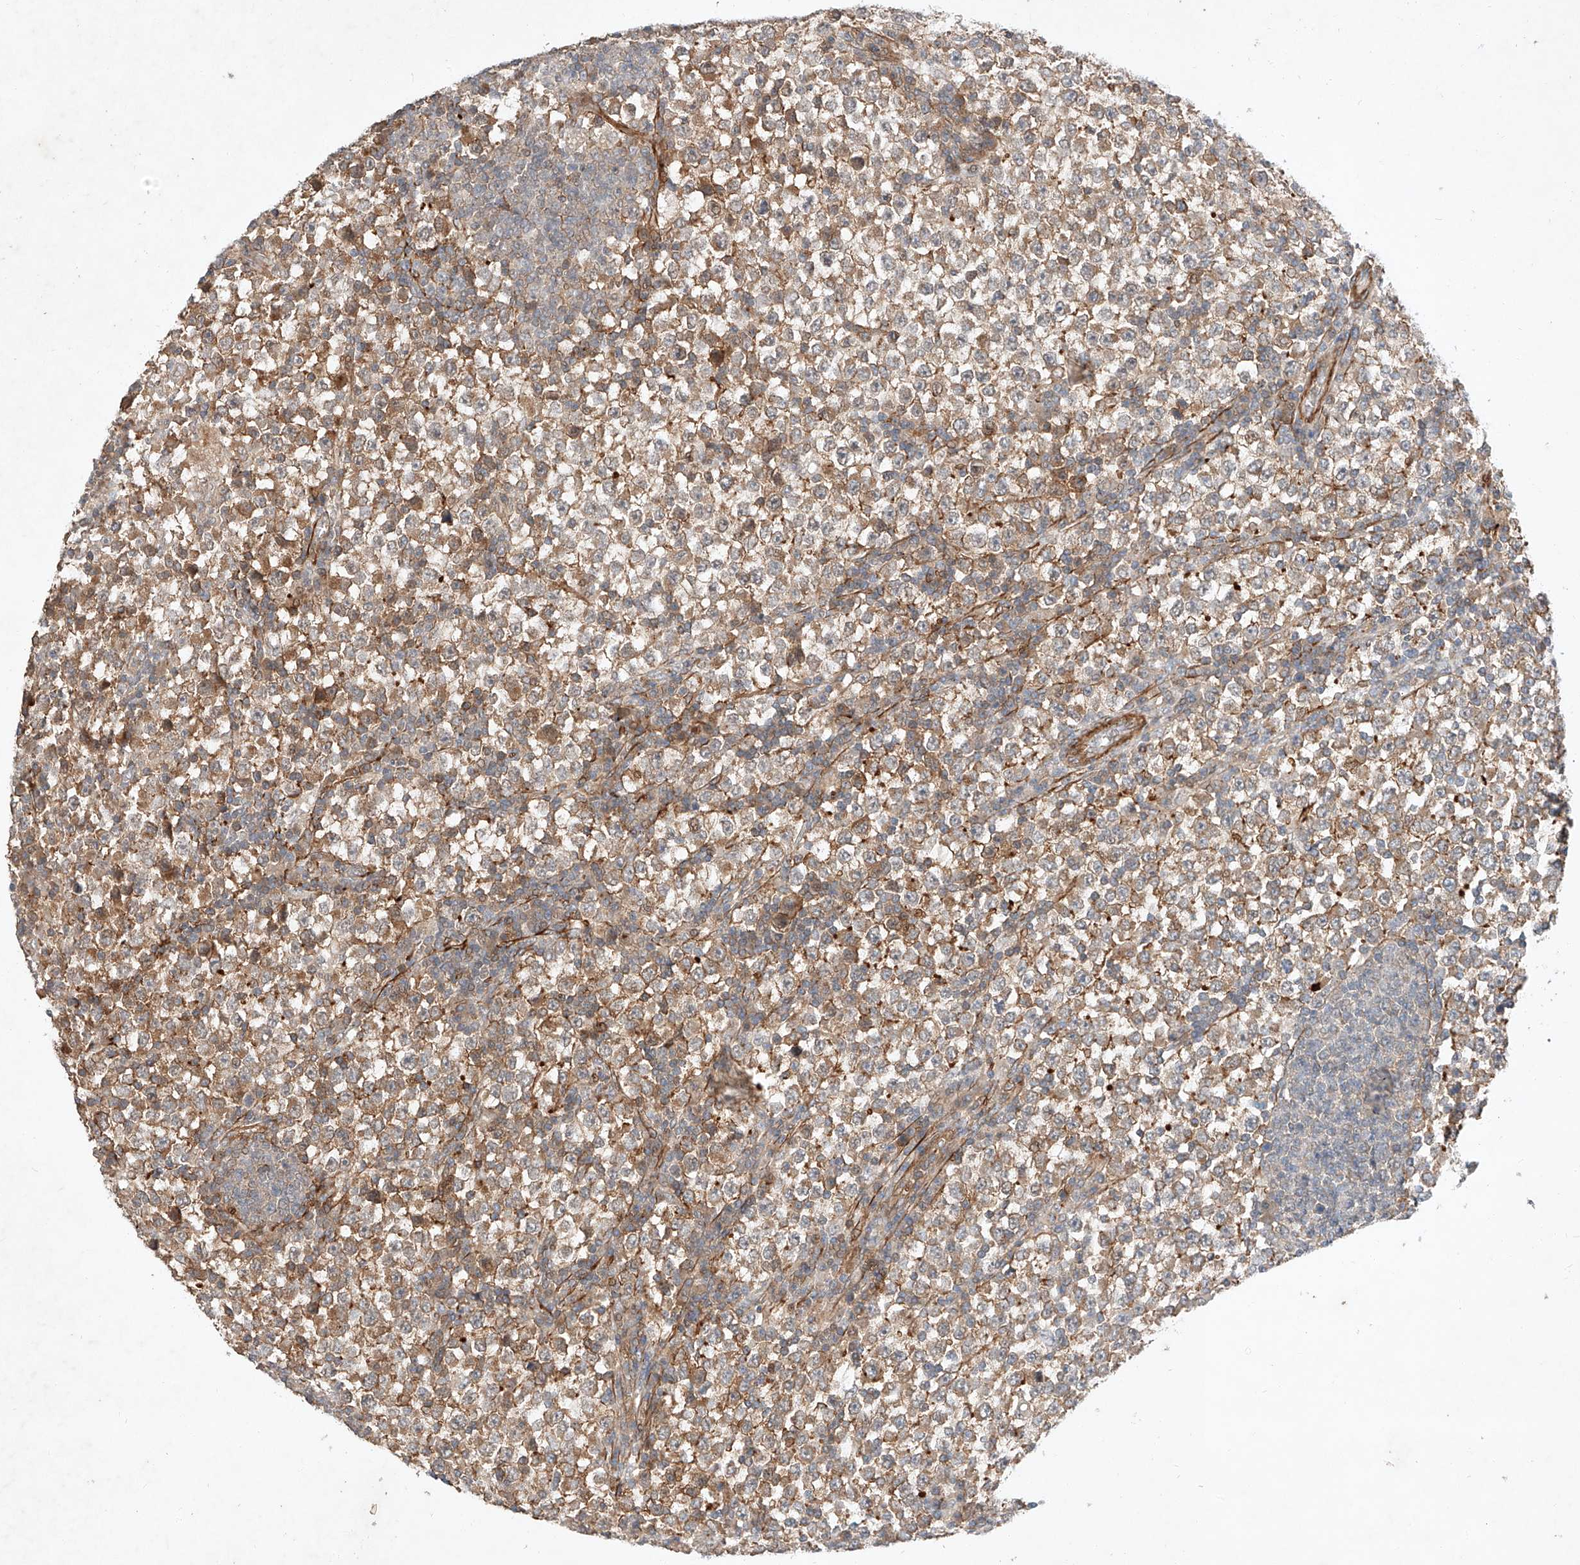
{"staining": {"intensity": "moderate", "quantity": "25%-75%", "location": "cytoplasmic/membranous"}, "tissue": "testis cancer", "cell_type": "Tumor cells", "image_type": "cancer", "snomed": [{"axis": "morphology", "description": "Seminoma, NOS"}, {"axis": "topography", "description": "Testis"}], "caption": "A brown stain shows moderate cytoplasmic/membranous staining of a protein in human testis seminoma tumor cells.", "gene": "ARHGAP33", "patient": {"sex": "male", "age": 65}}